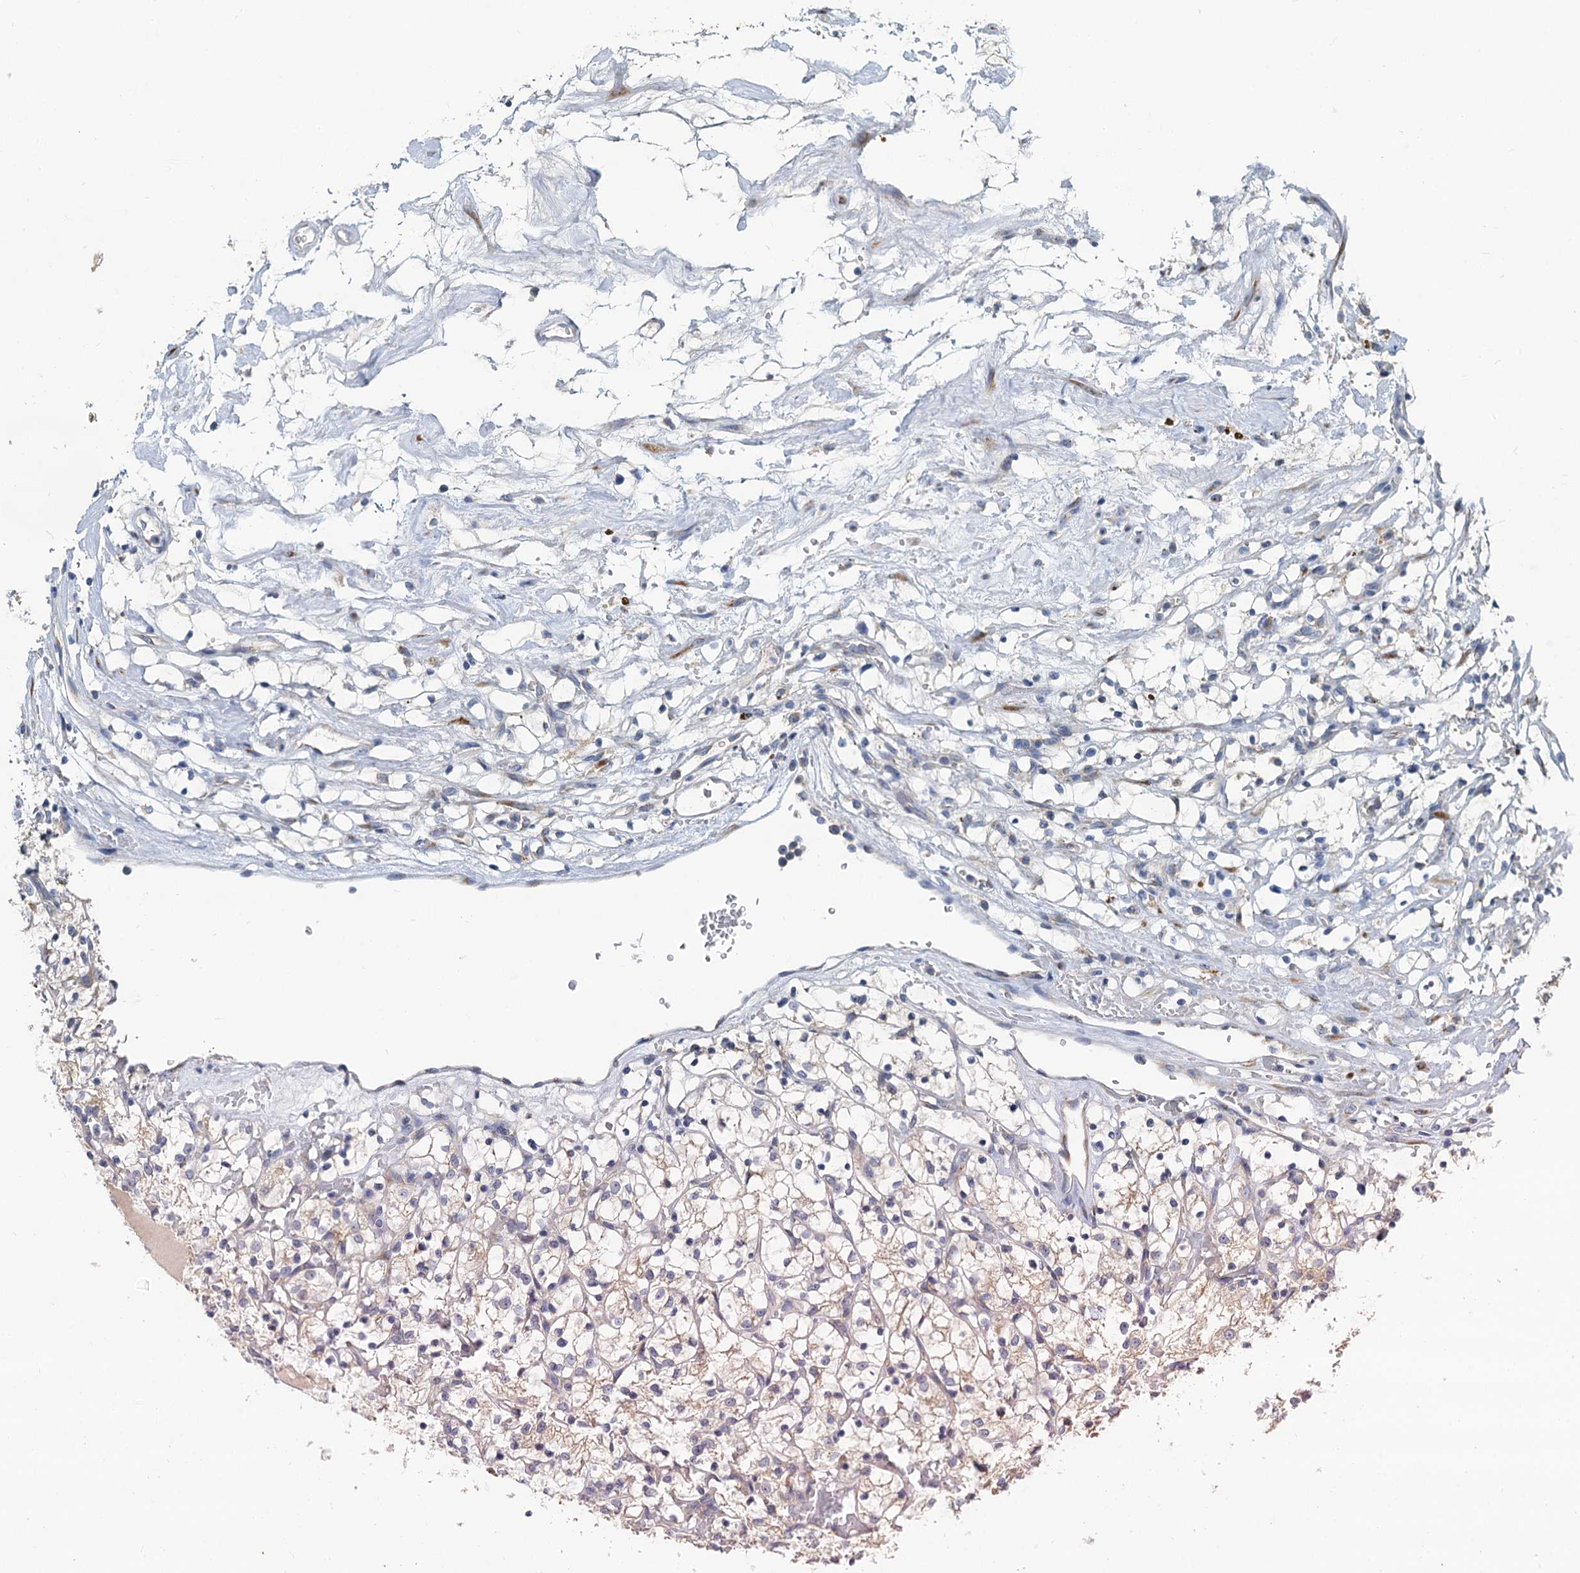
{"staining": {"intensity": "negative", "quantity": "none", "location": "none"}, "tissue": "renal cancer", "cell_type": "Tumor cells", "image_type": "cancer", "snomed": [{"axis": "morphology", "description": "Adenocarcinoma, NOS"}, {"axis": "topography", "description": "Kidney"}], "caption": "Protein analysis of adenocarcinoma (renal) shows no significant positivity in tumor cells.", "gene": "NKAPD1", "patient": {"sex": "female", "age": 69}}